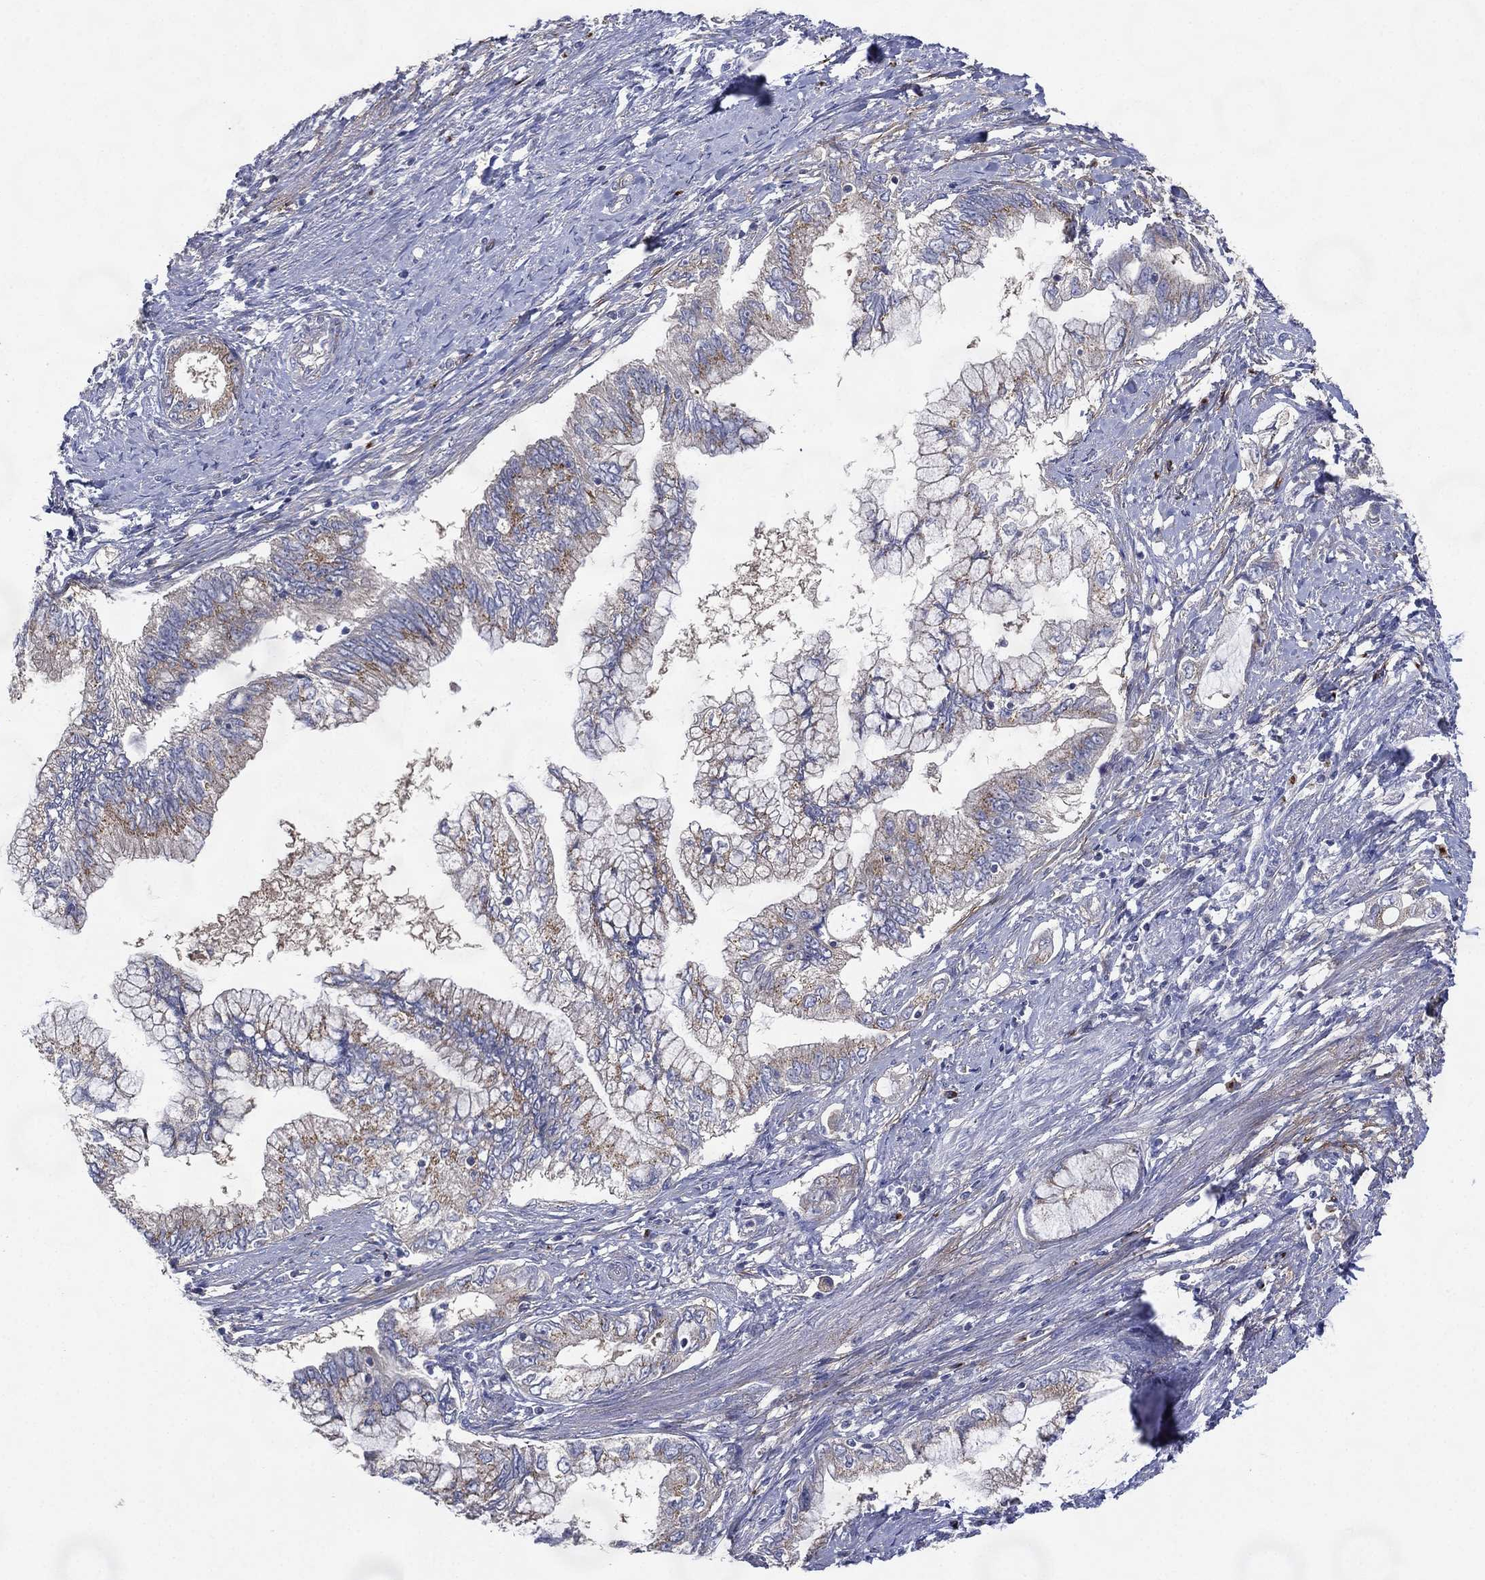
{"staining": {"intensity": "negative", "quantity": "none", "location": "none"}, "tissue": "pancreatic cancer", "cell_type": "Tumor cells", "image_type": "cancer", "snomed": [{"axis": "morphology", "description": "Adenocarcinoma, NOS"}, {"axis": "topography", "description": "Pancreas"}], "caption": "Immunohistochemical staining of human pancreatic cancer displays no significant staining in tumor cells.", "gene": "ATP8A2", "patient": {"sex": "female", "age": 73}}